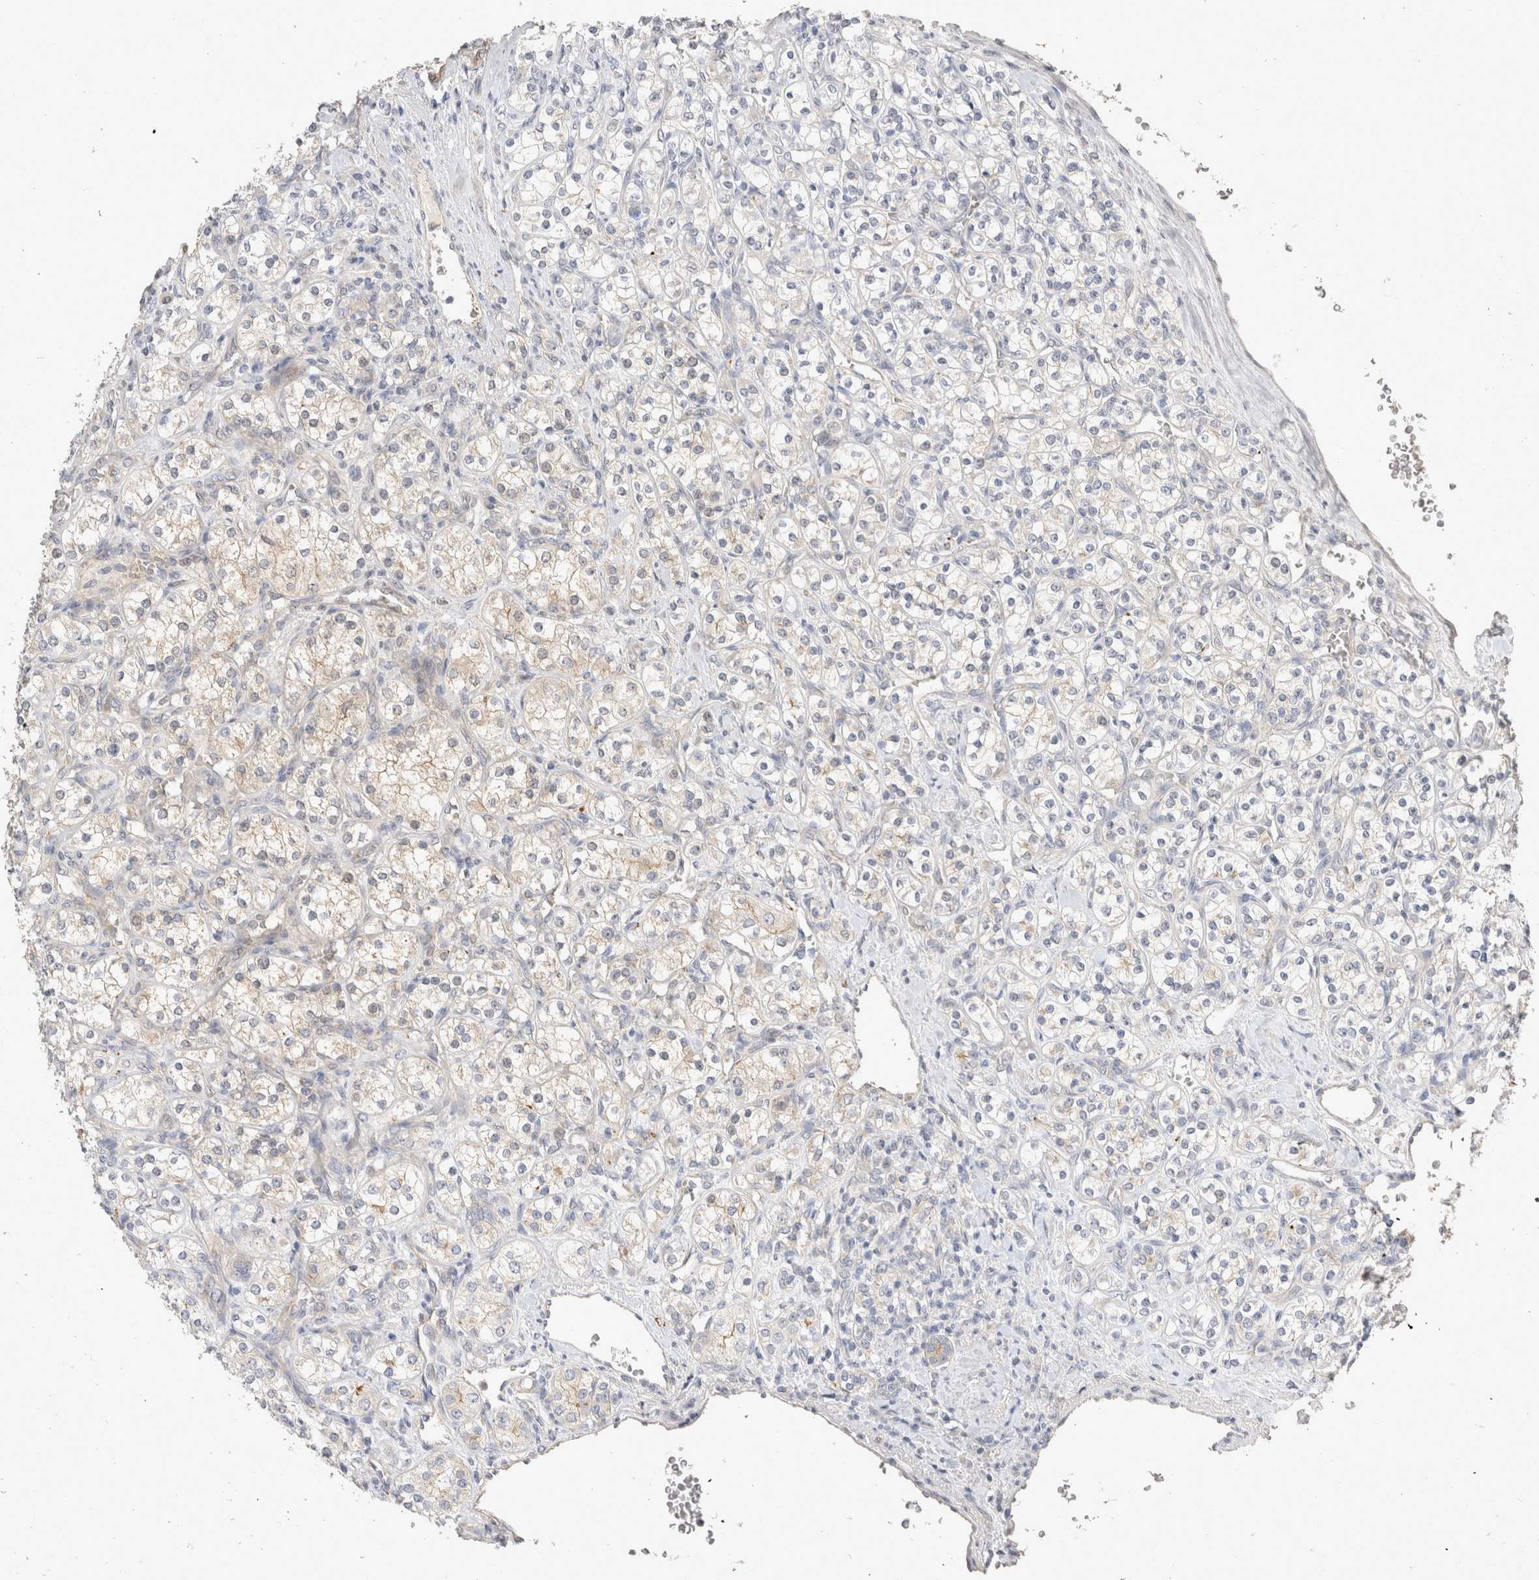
{"staining": {"intensity": "negative", "quantity": "none", "location": "none"}, "tissue": "renal cancer", "cell_type": "Tumor cells", "image_type": "cancer", "snomed": [{"axis": "morphology", "description": "Adenocarcinoma, NOS"}, {"axis": "topography", "description": "Kidney"}], "caption": "High power microscopy micrograph of an IHC micrograph of renal adenocarcinoma, revealing no significant expression in tumor cells. (DAB (3,3'-diaminobenzidine) immunohistochemistry with hematoxylin counter stain).", "gene": "TOM1L2", "patient": {"sex": "male", "age": 77}}